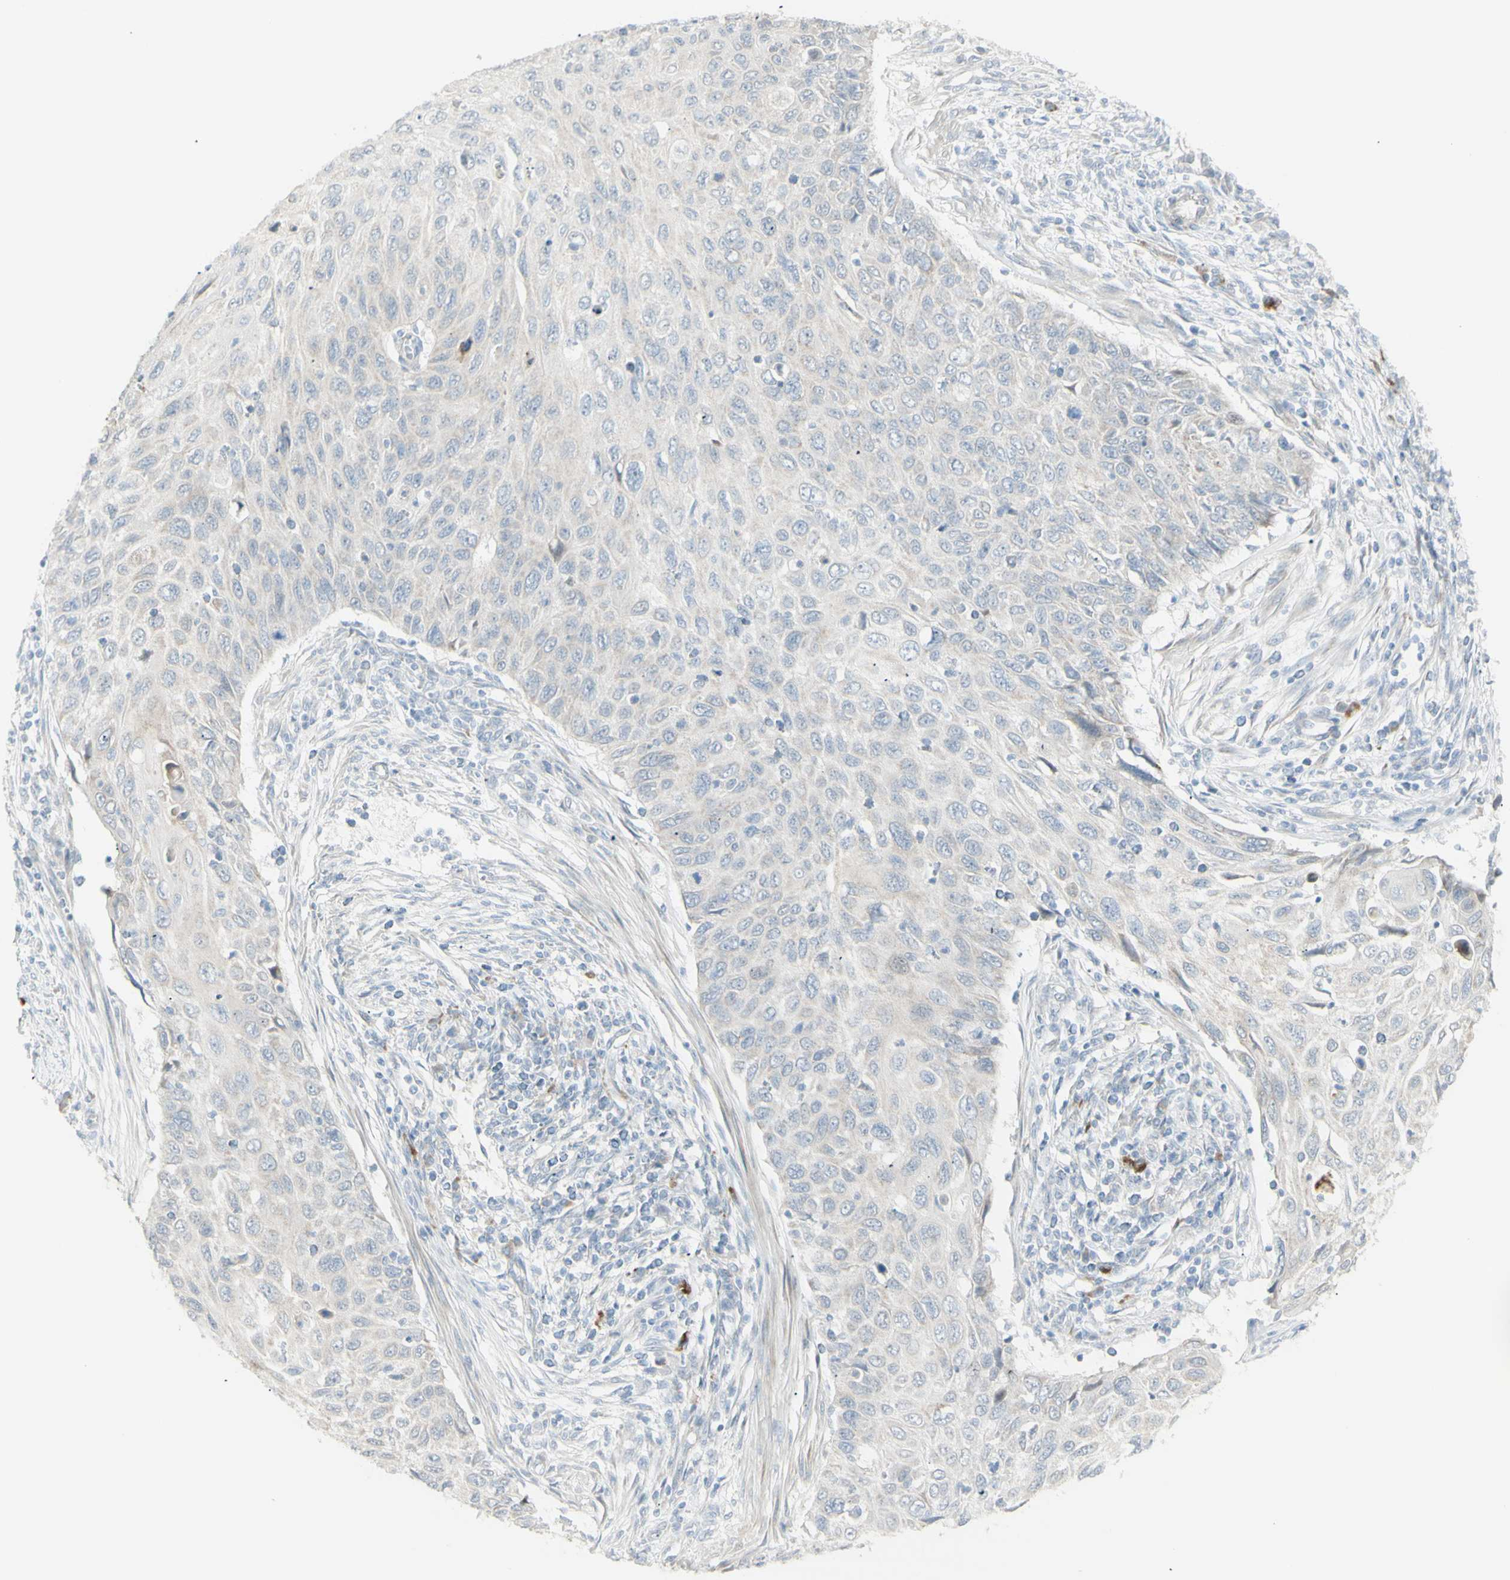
{"staining": {"intensity": "negative", "quantity": "none", "location": "none"}, "tissue": "cervical cancer", "cell_type": "Tumor cells", "image_type": "cancer", "snomed": [{"axis": "morphology", "description": "Squamous cell carcinoma, NOS"}, {"axis": "topography", "description": "Cervix"}], "caption": "High power microscopy histopathology image of an IHC image of cervical squamous cell carcinoma, revealing no significant positivity in tumor cells.", "gene": "NDST4", "patient": {"sex": "female", "age": 70}}